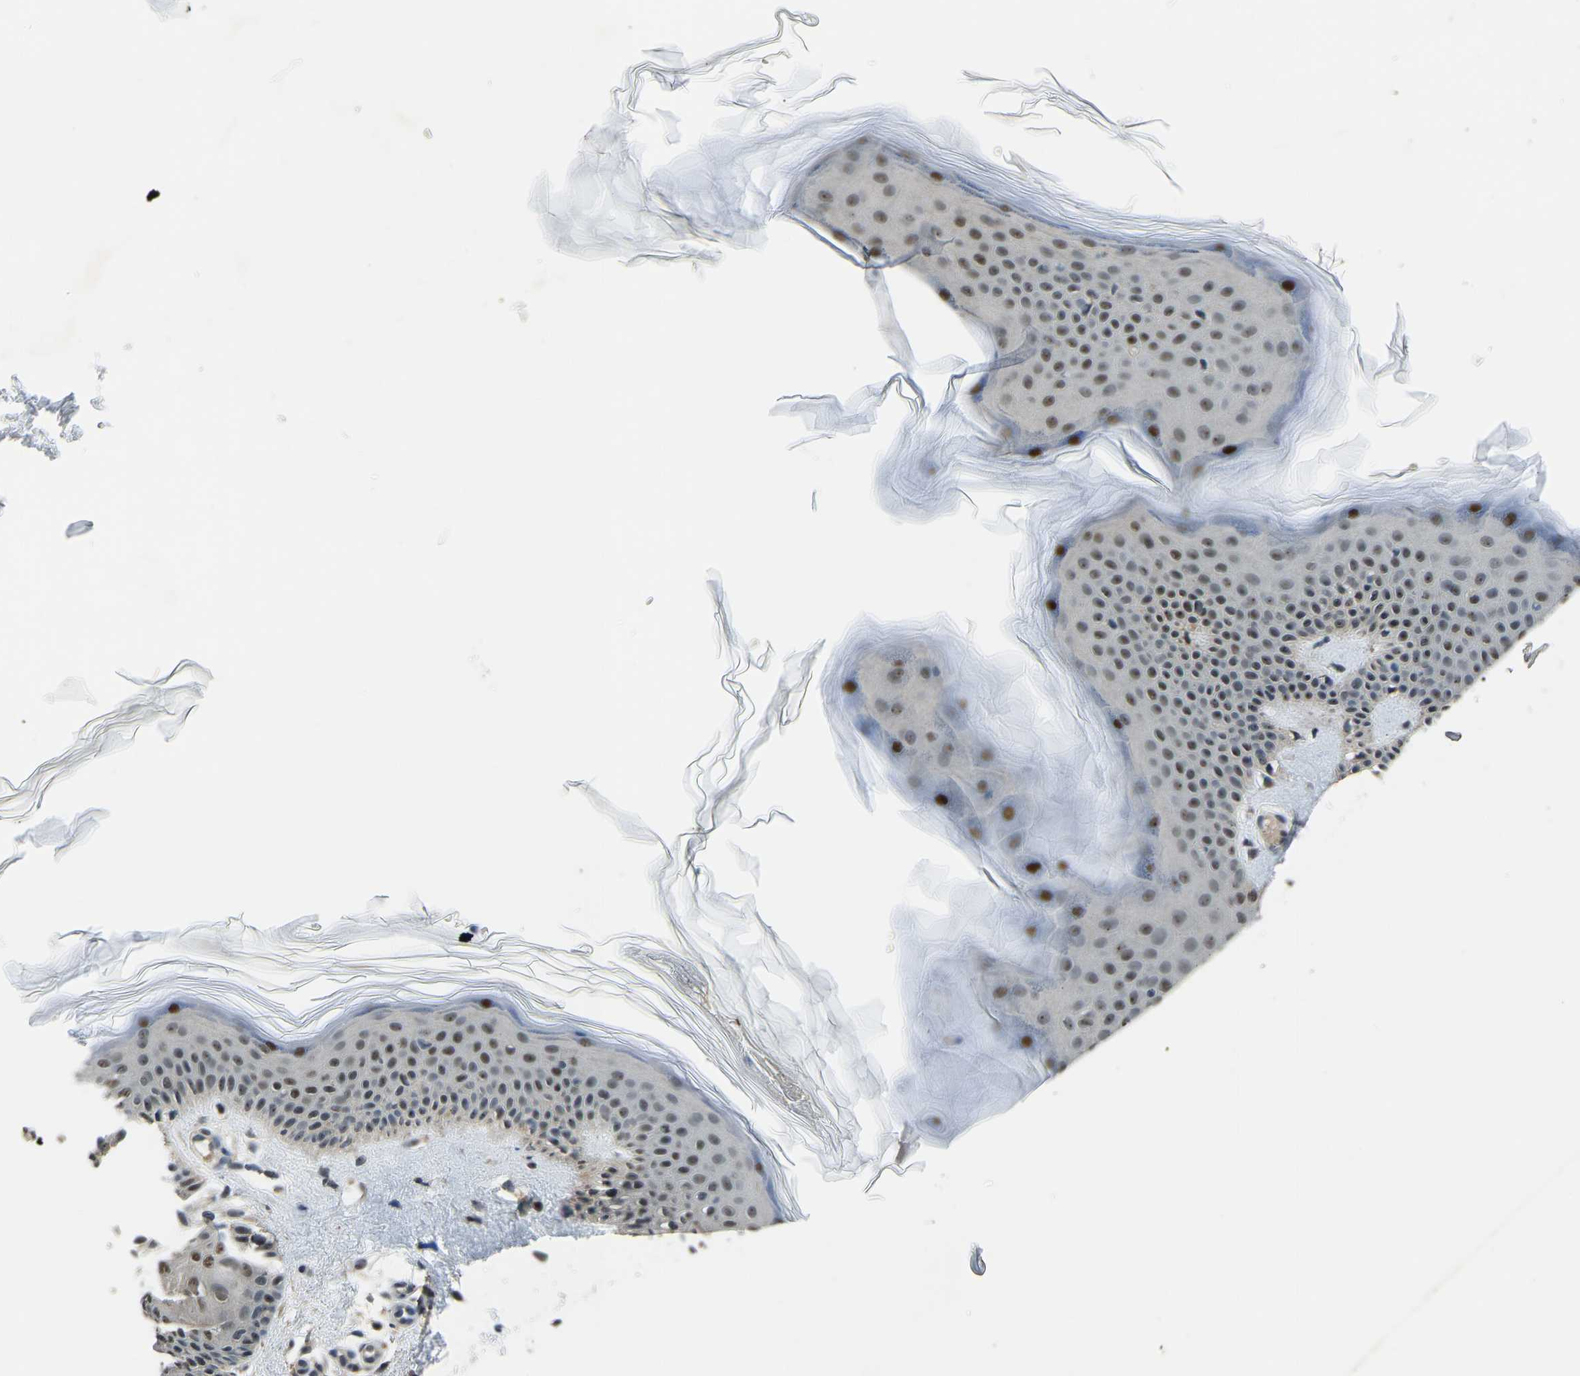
{"staining": {"intensity": "weak", "quantity": "25%-75%", "location": "nuclear"}, "tissue": "skin", "cell_type": "Fibroblasts", "image_type": "normal", "snomed": [{"axis": "morphology", "description": "Normal tissue, NOS"}, {"axis": "morphology", "description": "Malignant melanoma, NOS"}, {"axis": "topography", "description": "Skin"}], "caption": "This is a histology image of immunohistochemistry staining of unremarkable skin, which shows weak positivity in the nuclear of fibroblasts.", "gene": "FOS", "patient": {"sex": "male", "age": 83}}